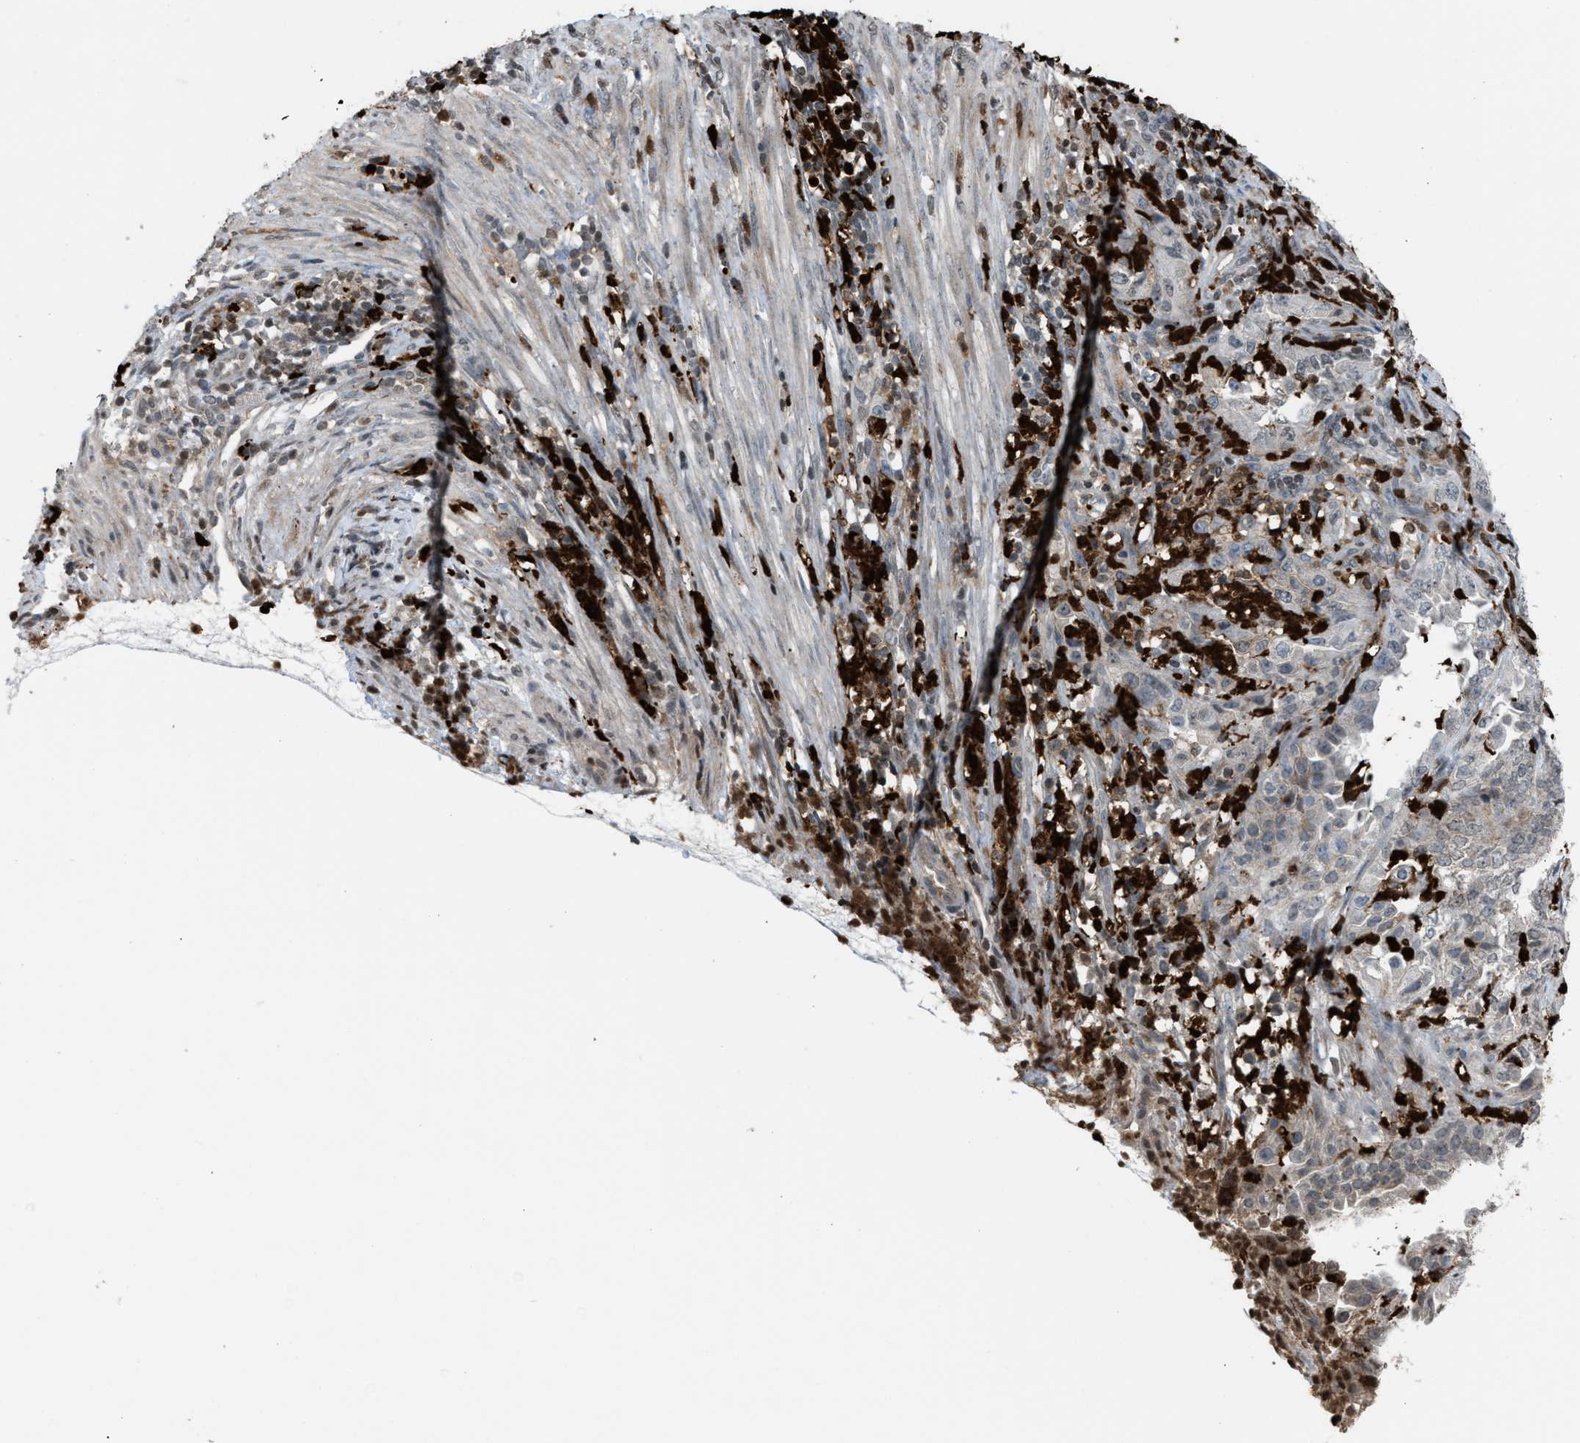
{"staining": {"intensity": "weak", "quantity": "<25%", "location": "cytoplasmic/membranous"}, "tissue": "endometrial cancer", "cell_type": "Tumor cells", "image_type": "cancer", "snomed": [{"axis": "morphology", "description": "Adenocarcinoma, NOS"}, {"axis": "topography", "description": "Endometrium"}], "caption": "The micrograph exhibits no staining of tumor cells in endometrial adenocarcinoma.", "gene": "PRUNE2", "patient": {"sex": "female", "age": 51}}